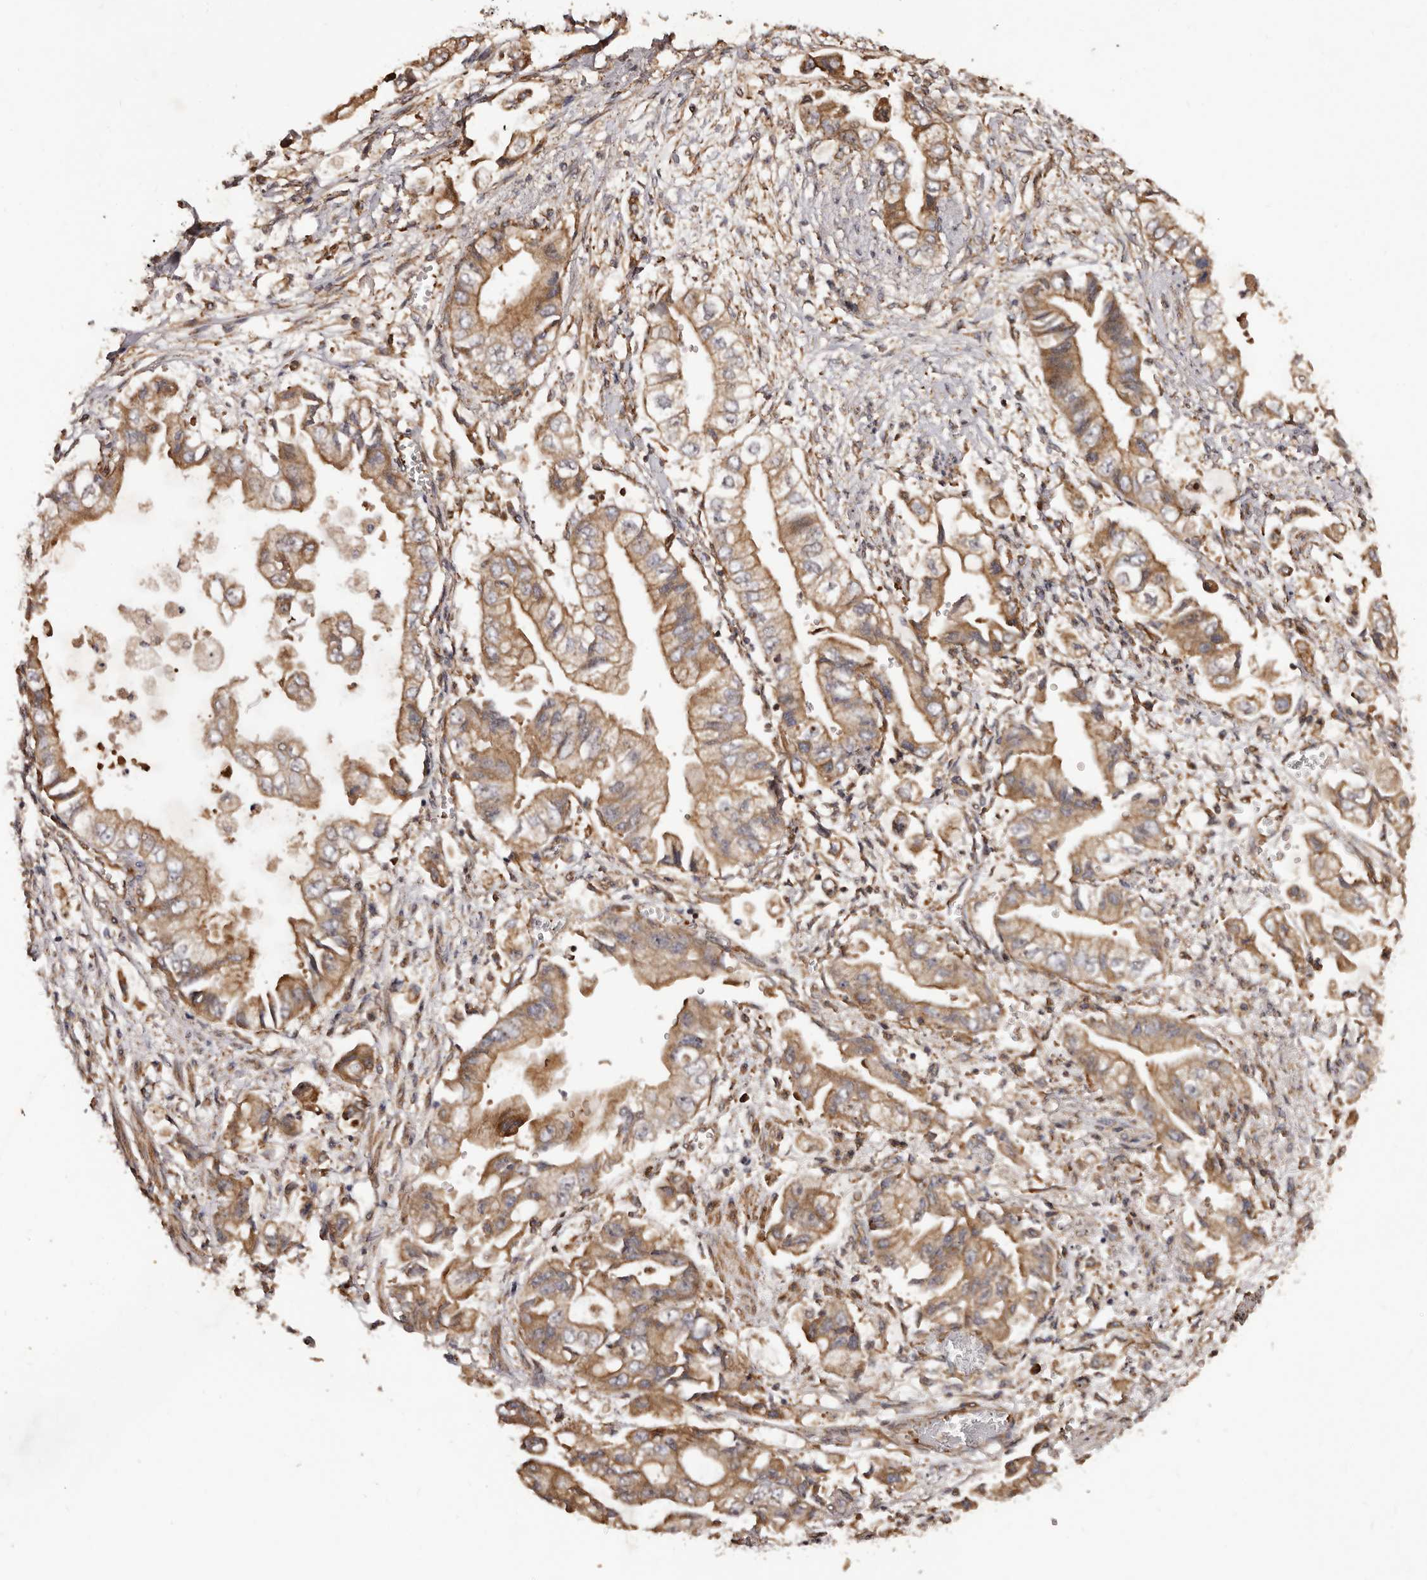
{"staining": {"intensity": "moderate", "quantity": ">75%", "location": "cytoplasmic/membranous"}, "tissue": "stomach cancer", "cell_type": "Tumor cells", "image_type": "cancer", "snomed": [{"axis": "morphology", "description": "Adenocarcinoma, NOS"}, {"axis": "topography", "description": "Stomach"}], "caption": "A high-resolution photomicrograph shows IHC staining of adenocarcinoma (stomach), which shows moderate cytoplasmic/membranous staining in approximately >75% of tumor cells.", "gene": "GTPBP1", "patient": {"sex": "male", "age": 62}}